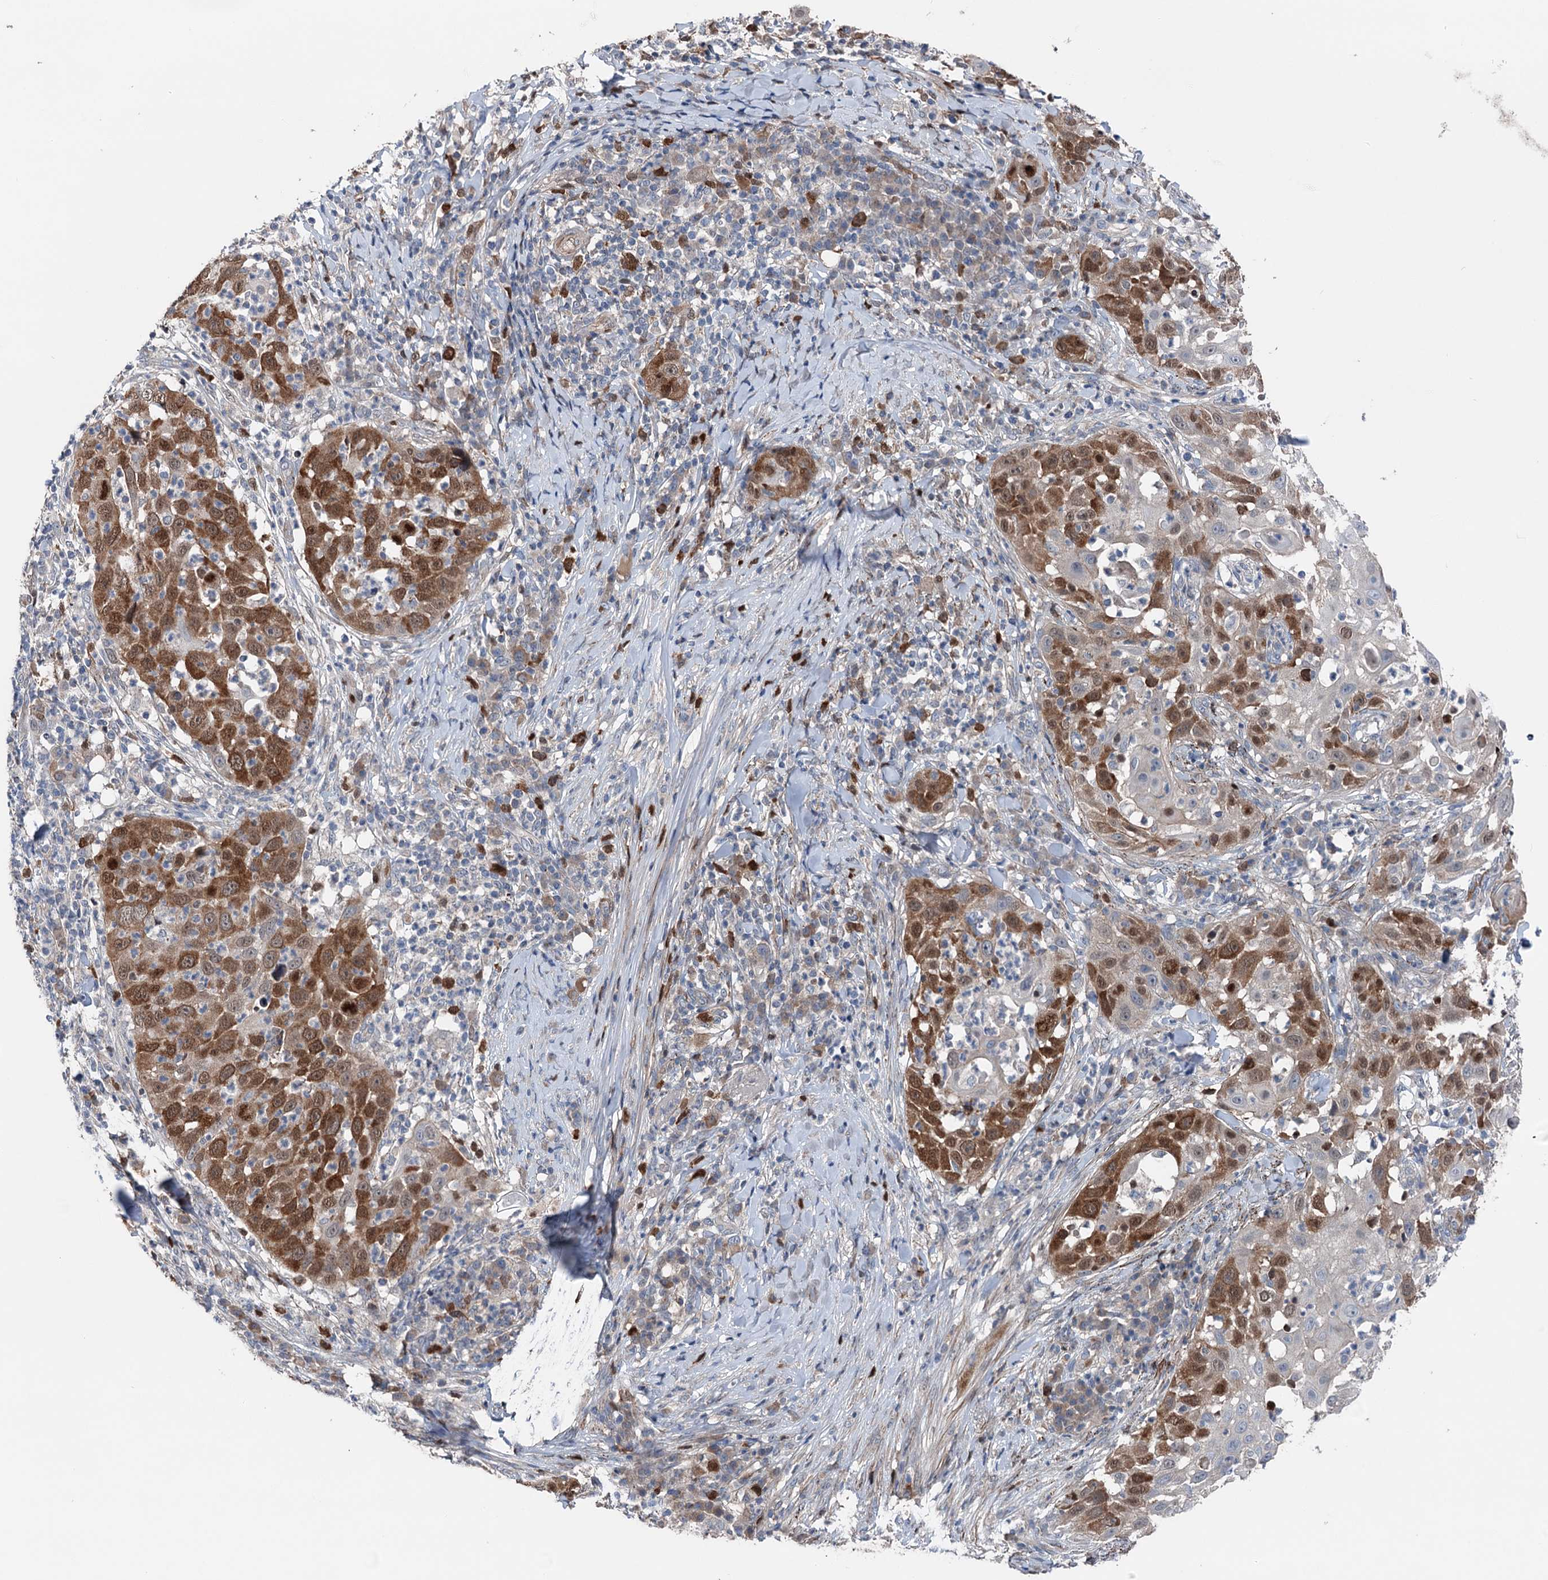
{"staining": {"intensity": "moderate", "quantity": ">75%", "location": "cytoplasmic/membranous,nuclear"}, "tissue": "skin cancer", "cell_type": "Tumor cells", "image_type": "cancer", "snomed": [{"axis": "morphology", "description": "Squamous cell carcinoma, NOS"}, {"axis": "topography", "description": "Skin"}], "caption": "High-magnification brightfield microscopy of skin cancer (squamous cell carcinoma) stained with DAB (3,3'-diaminobenzidine) (brown) and counterstained with hematoxylin (blue). tumor cells exhibit moderate cytoplasmic/membranous and nuclear expression is appreciated in approximately>75% of cells.", "gene": "NCAPD2", "patient": {"sex": "female", "age": 44}}